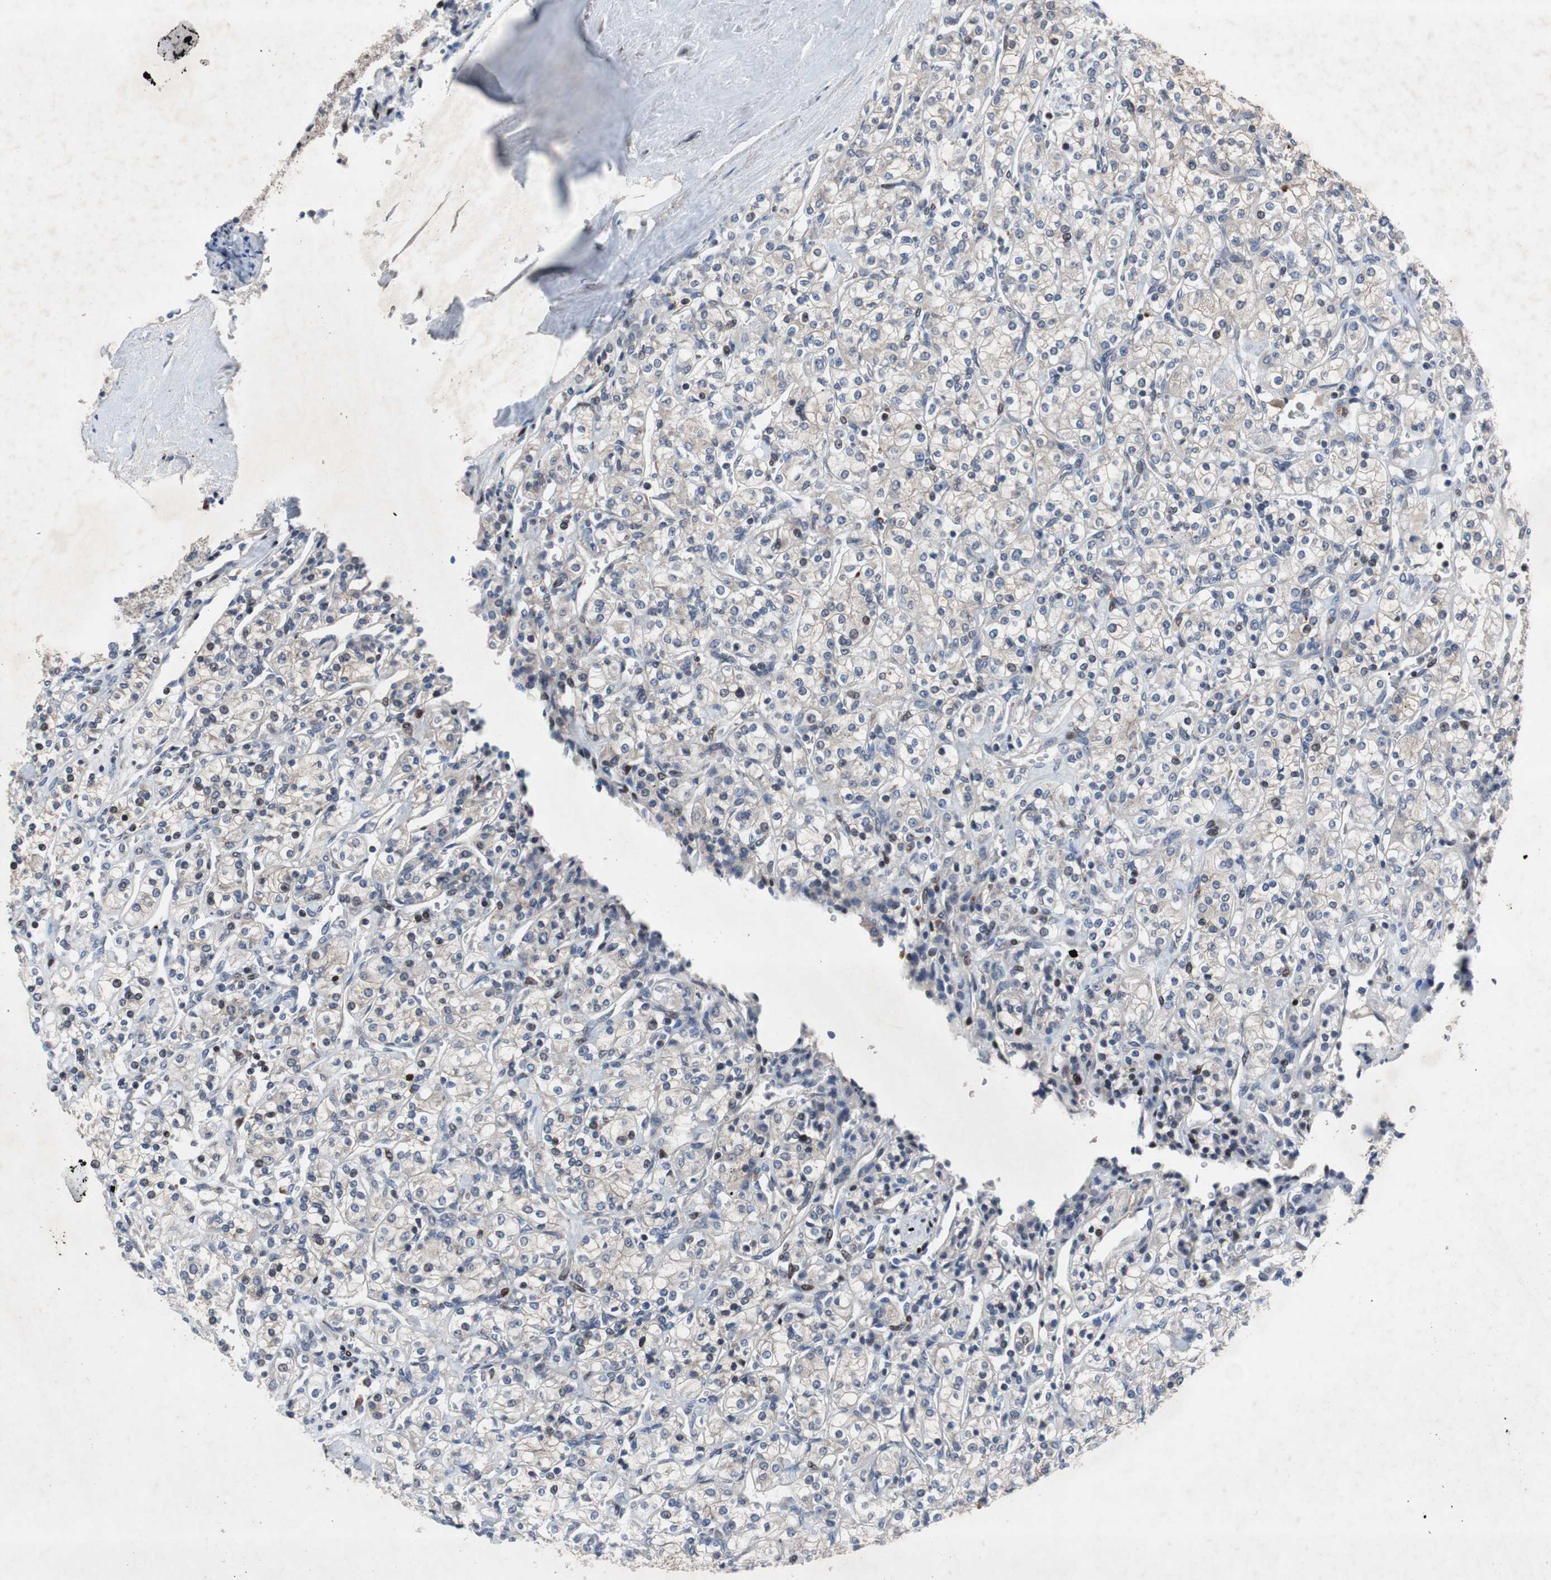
{"staining": {"intensity": "weak", "quantity": "<25%", "location": "cytoplasmic/membranous,nuclear"}, "tissue": "renal cancer", "cell_type": "Tumor cells", "image_type": "cancer", "snomed": [{"axis": "morphology", "description": "Adenocarcinoma, NOS"}, {"axis": "topography", "description": "Kidney"}], "caption": "High power microscopy photomicrograph of an immunohistochemistry (IHC) image of renal cancer, revealing no significant positivity in tumor cells. (Brightfield microscopy of DAB (3,3'-diaminobenzidine) immunohistochemistry at high magnification).", "gene": "MUTYH", "patient": {"sex": "male", "age": 77}}